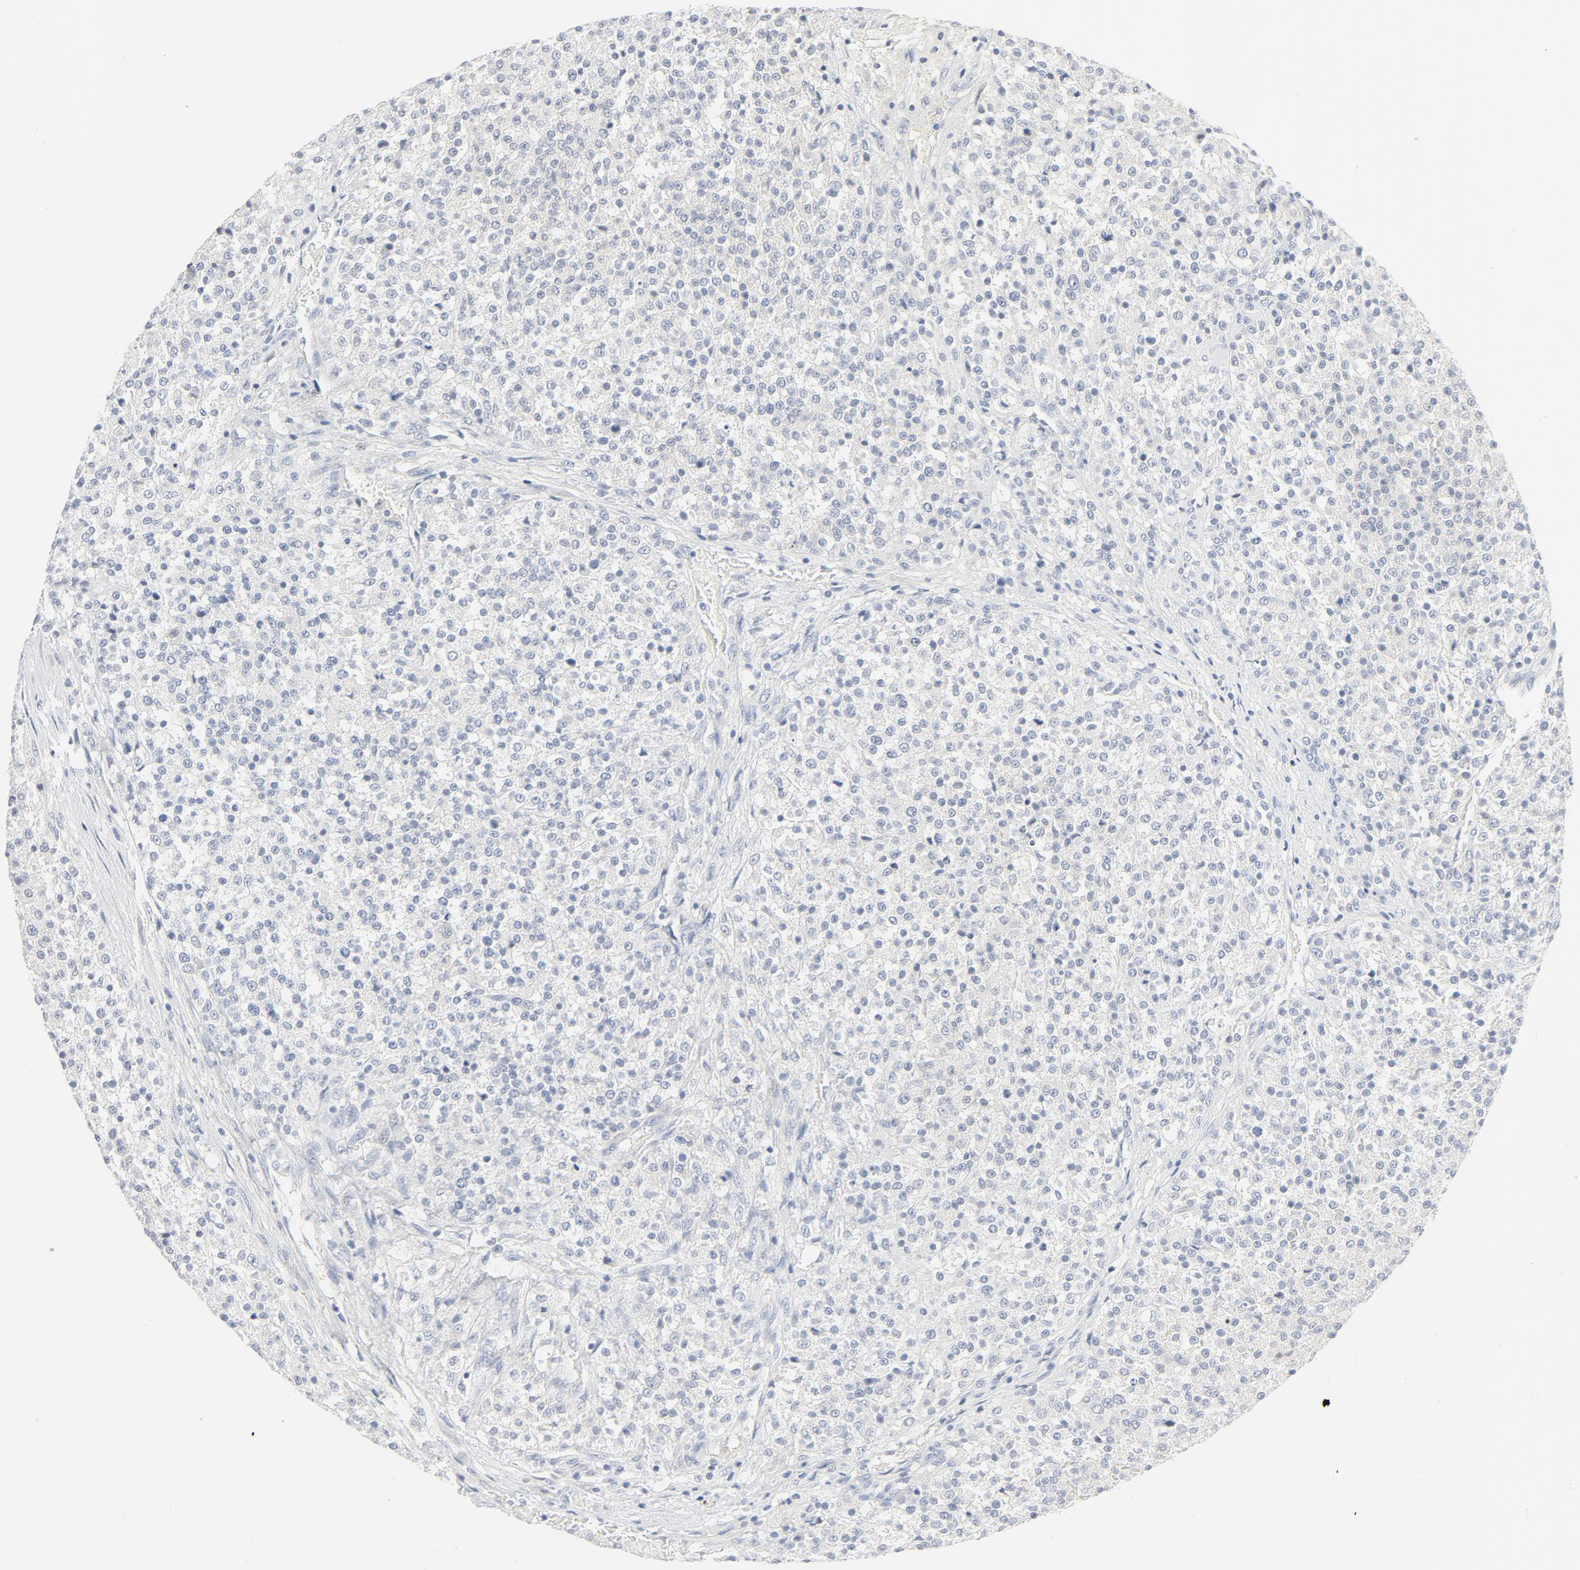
{"staining": {"intensity": "negative", "quantity": "none", "location": "none"}, "tissue": "testis cancer", "cell_type": "Tumor cells", "image_type": "cancer", "snomed": [{"axis": "morphology", "description": "Seminoma, NOS"}, {"axis": "topography", "description": "Testis"}], "caption": "A photomicrograph of human testis seminoma is negative for staining in tumor cells.", "gene": "PGM1", "patient": {"sex": "male", "age": 59}}